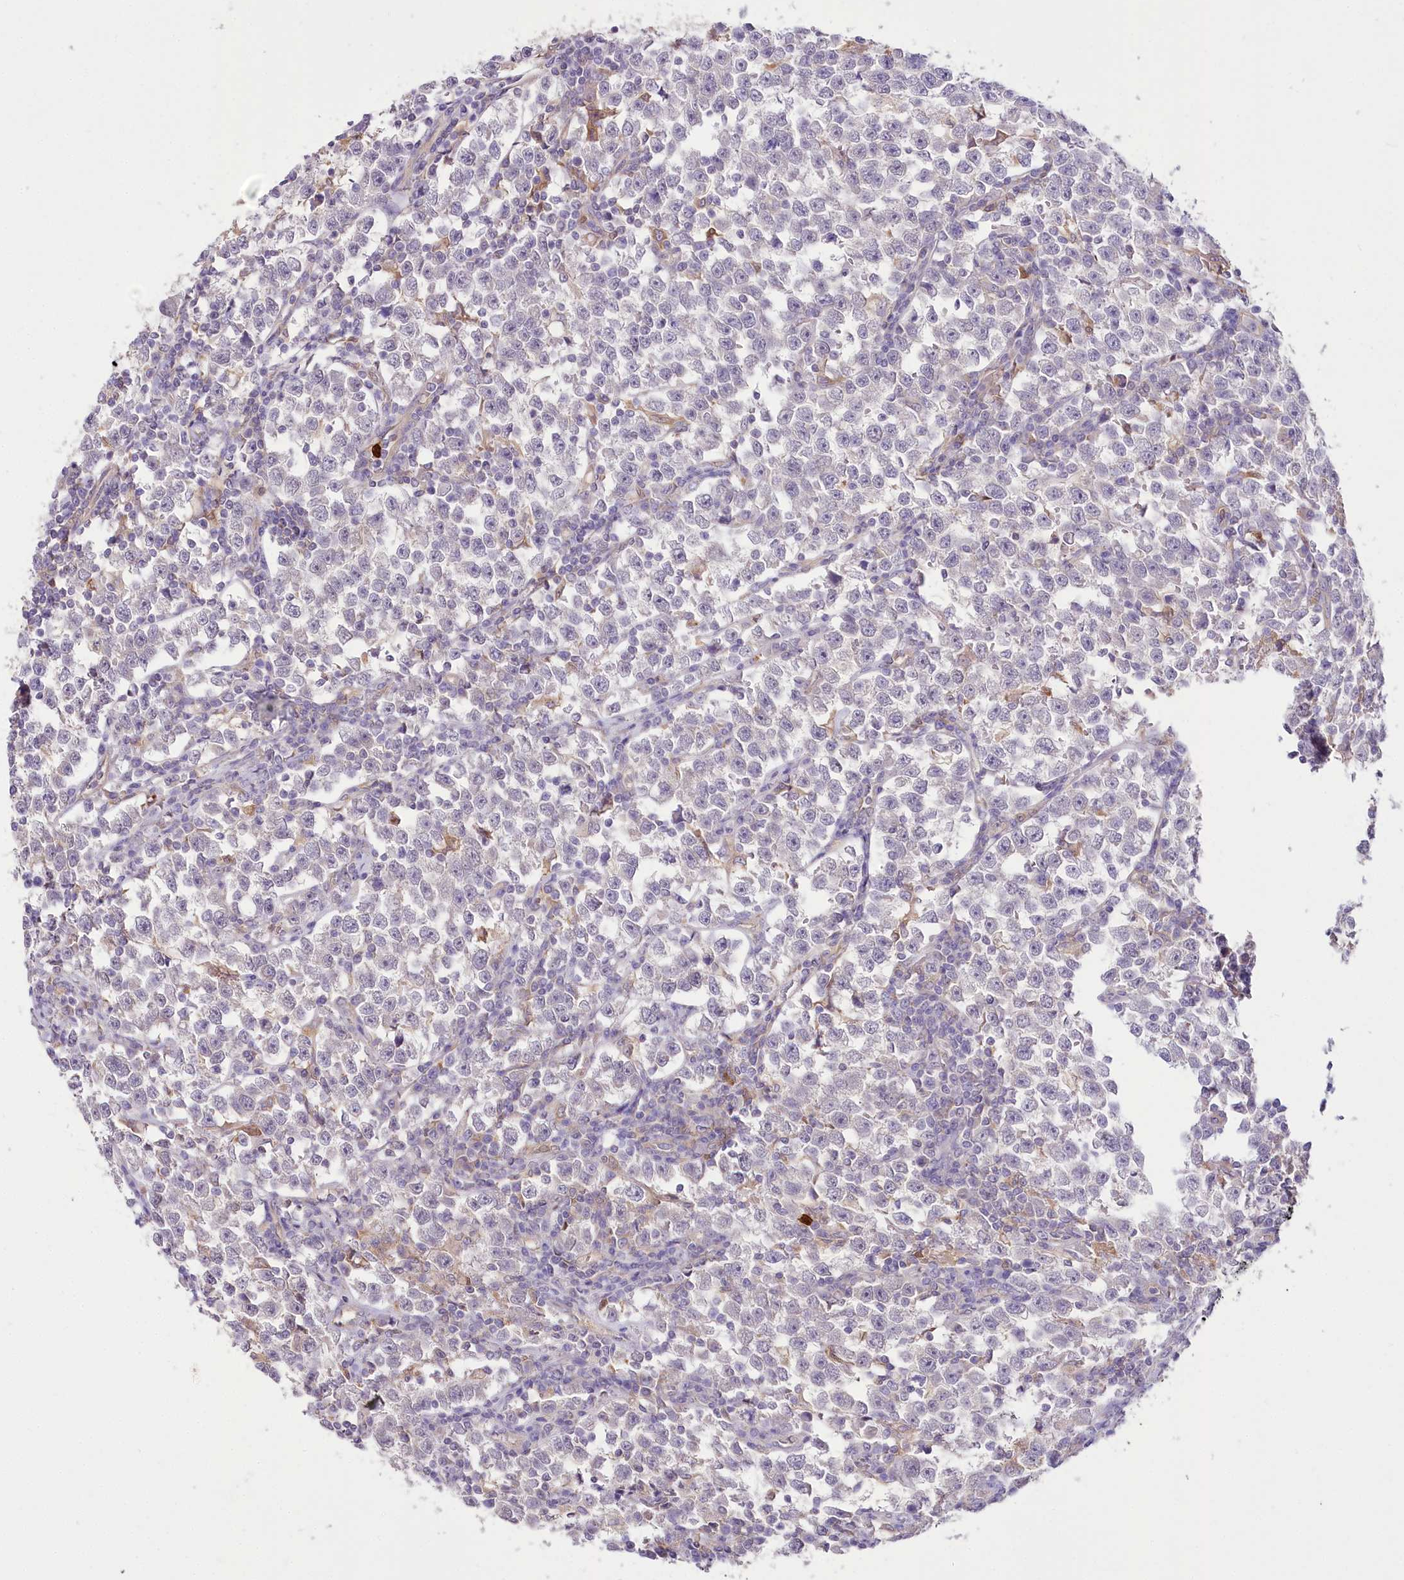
{"staining": {"intensity": "negative", "quantity": "none", "location": "none"}, "tissue": "testis cancer", "cell_type": "Tumor cells", "image_type": "cancer", "snomed": [{"axis": "morphology", "description": "Normal tissue, NOS"}, {"axis": "morphology", "description": "Seminoma, NOS"}, {"axis": "topography", "description": "Testis"}], "caption": "IHC histopathology image of neoplastic tissue: human testis cancer (seminoma) stained with DAB demonstrates no significant protein expression in tumor cells.", "gene": "DPYD", "patient": {"sex": "male", "age": 43}}